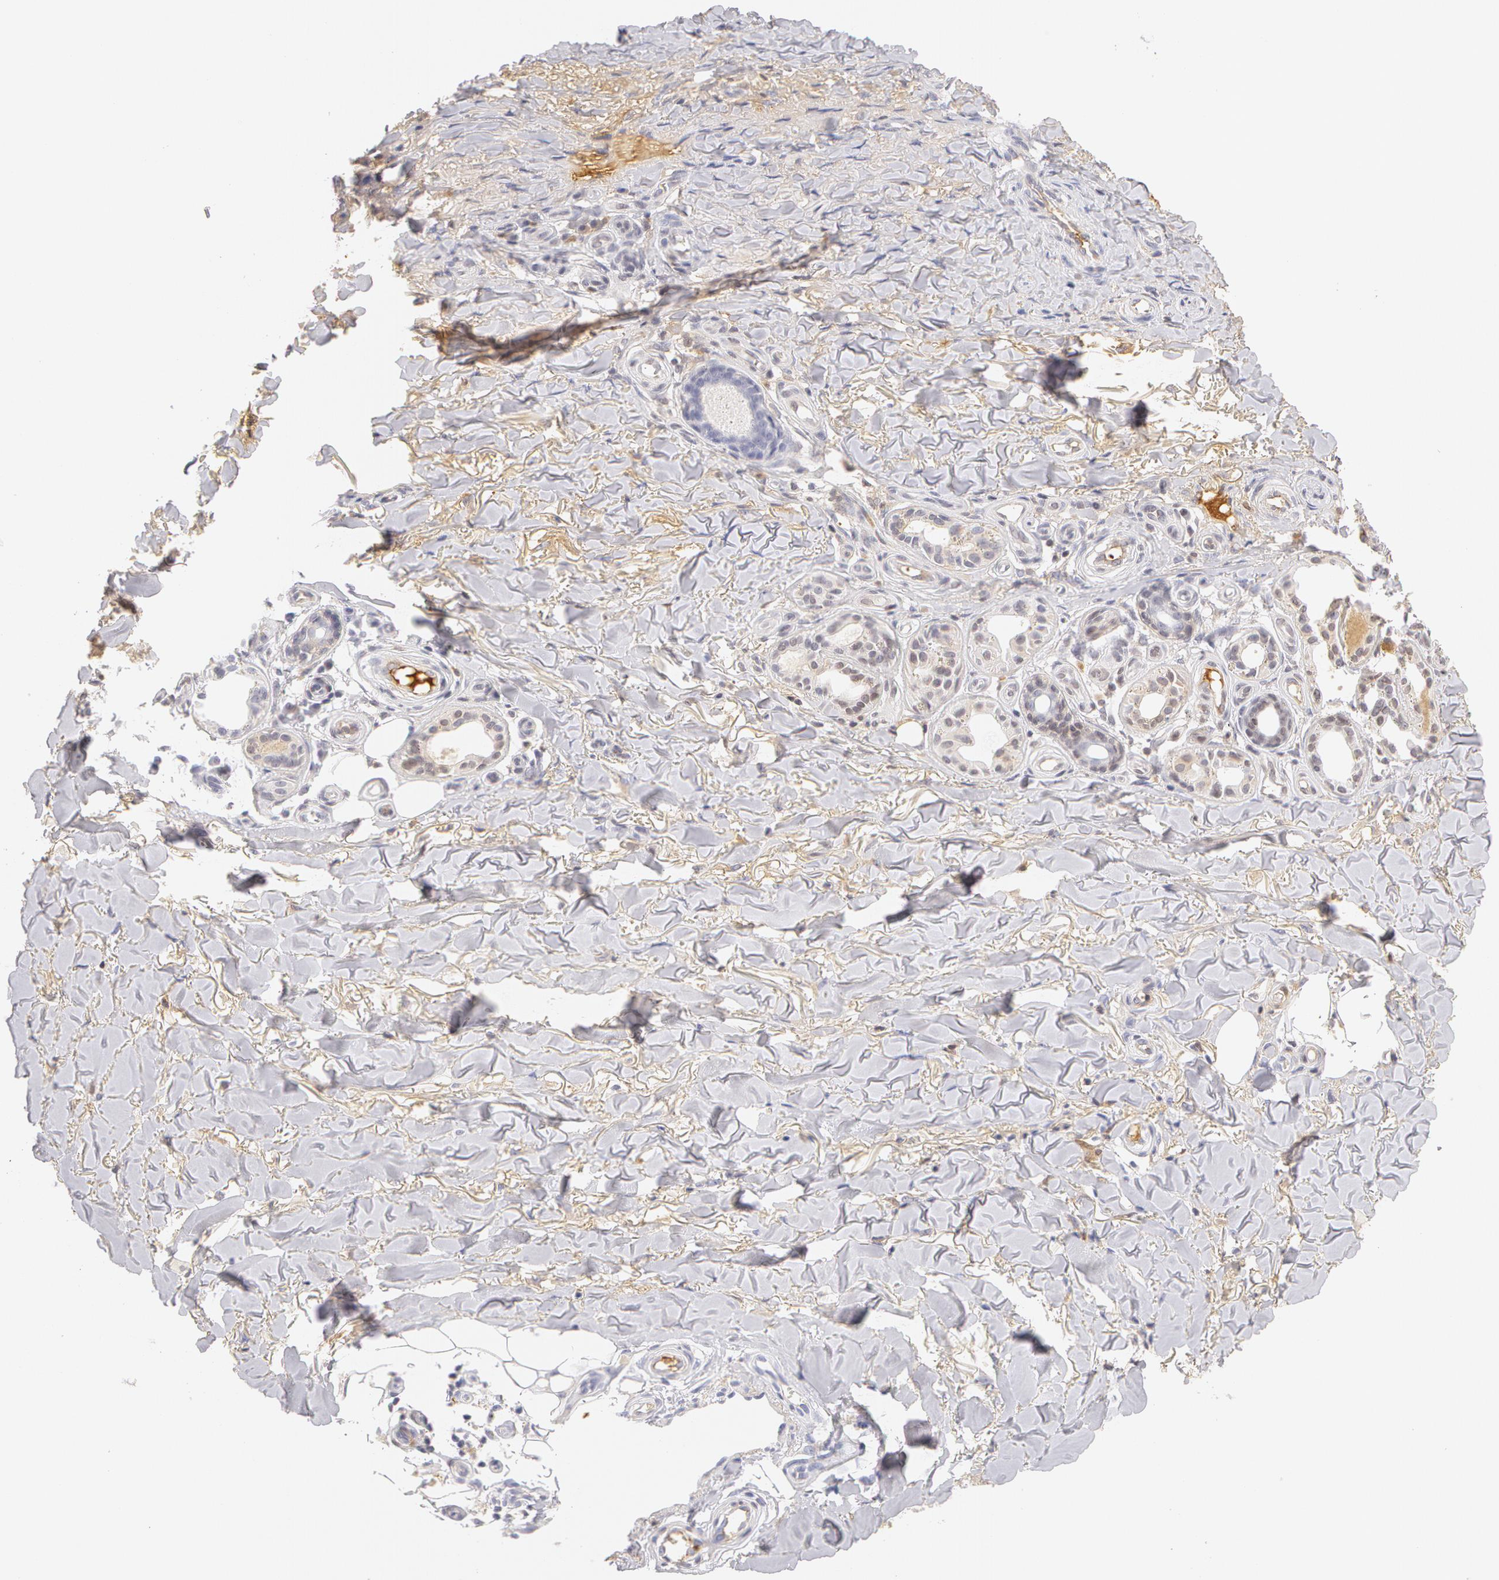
{"staining": {"intensity": "negative", "quantity": "none", "location": "none"}, "tissue": "skin cancer", "cell_type": "Tumor cells", "image_type": "cancer", "snomed": [{"axis": "morphology", "description": "Basal cell carcinoma"}, {"axis": "topography", "description": "Skin"}], "caption": "Tumor cells show no significant staining in basal cell carcinoma (skin).", "gene": "AHSG", "patient": {"sex": "male", "age": 81}}